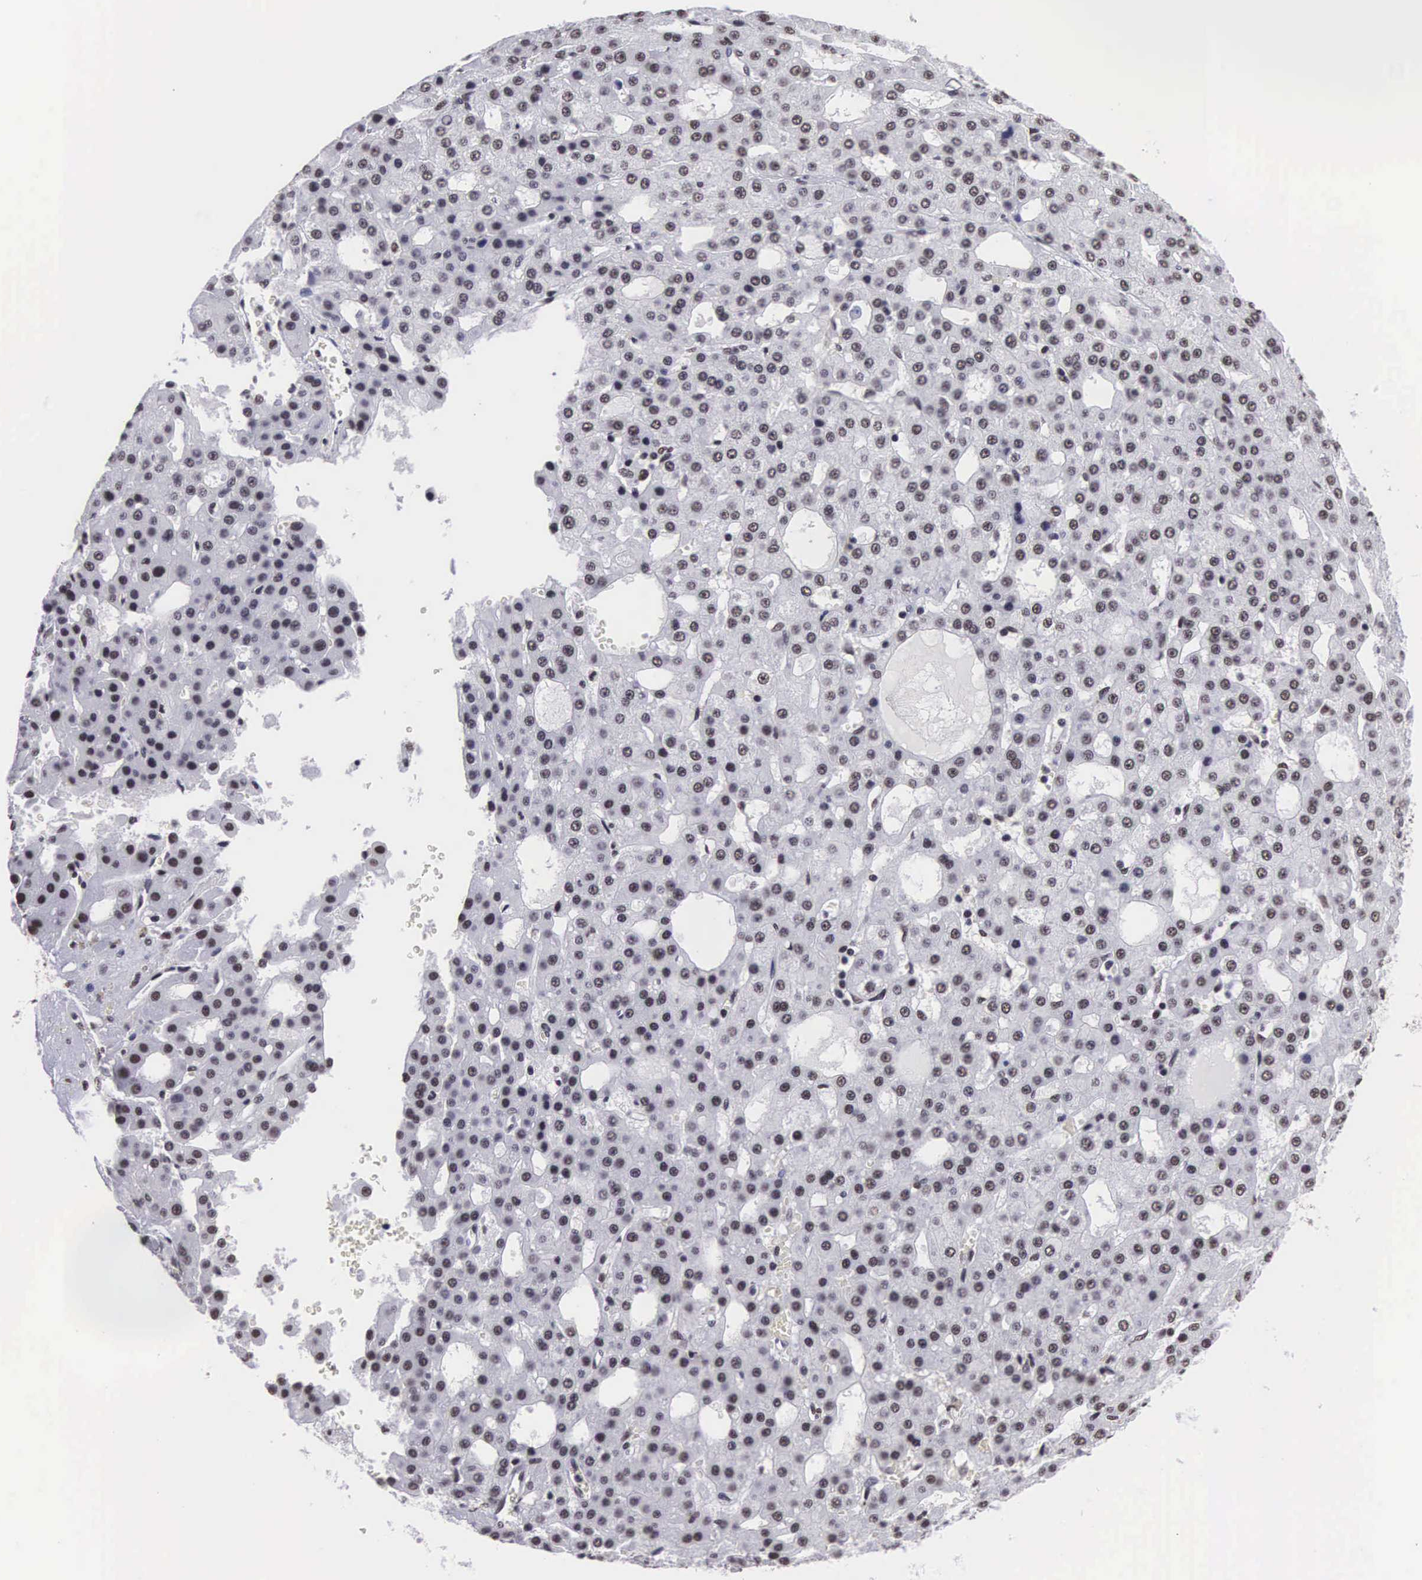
{"staining": {"intensity": "negative", "quantity": "none", "location": "none"}, "tissue": "liver cancer", "cell_type": "Tumor cells", "image_type": "cancer", "snomed": [{"axis": "morphology", "description": "Carcinoma, Hepatocellular, NOS"}, {"axis": "topography", "description": "Liver"}], "caption": "Immunohistochemistry micrograph of neoplastic tissue: hepatocellular carcinoma (liver) stained with DAB (3,3'-diaminobenzidine) displays no significant protein positivity in tumor cells.", "gene": "SF3A1", "patient": {"sex": "male", "age": 47}}